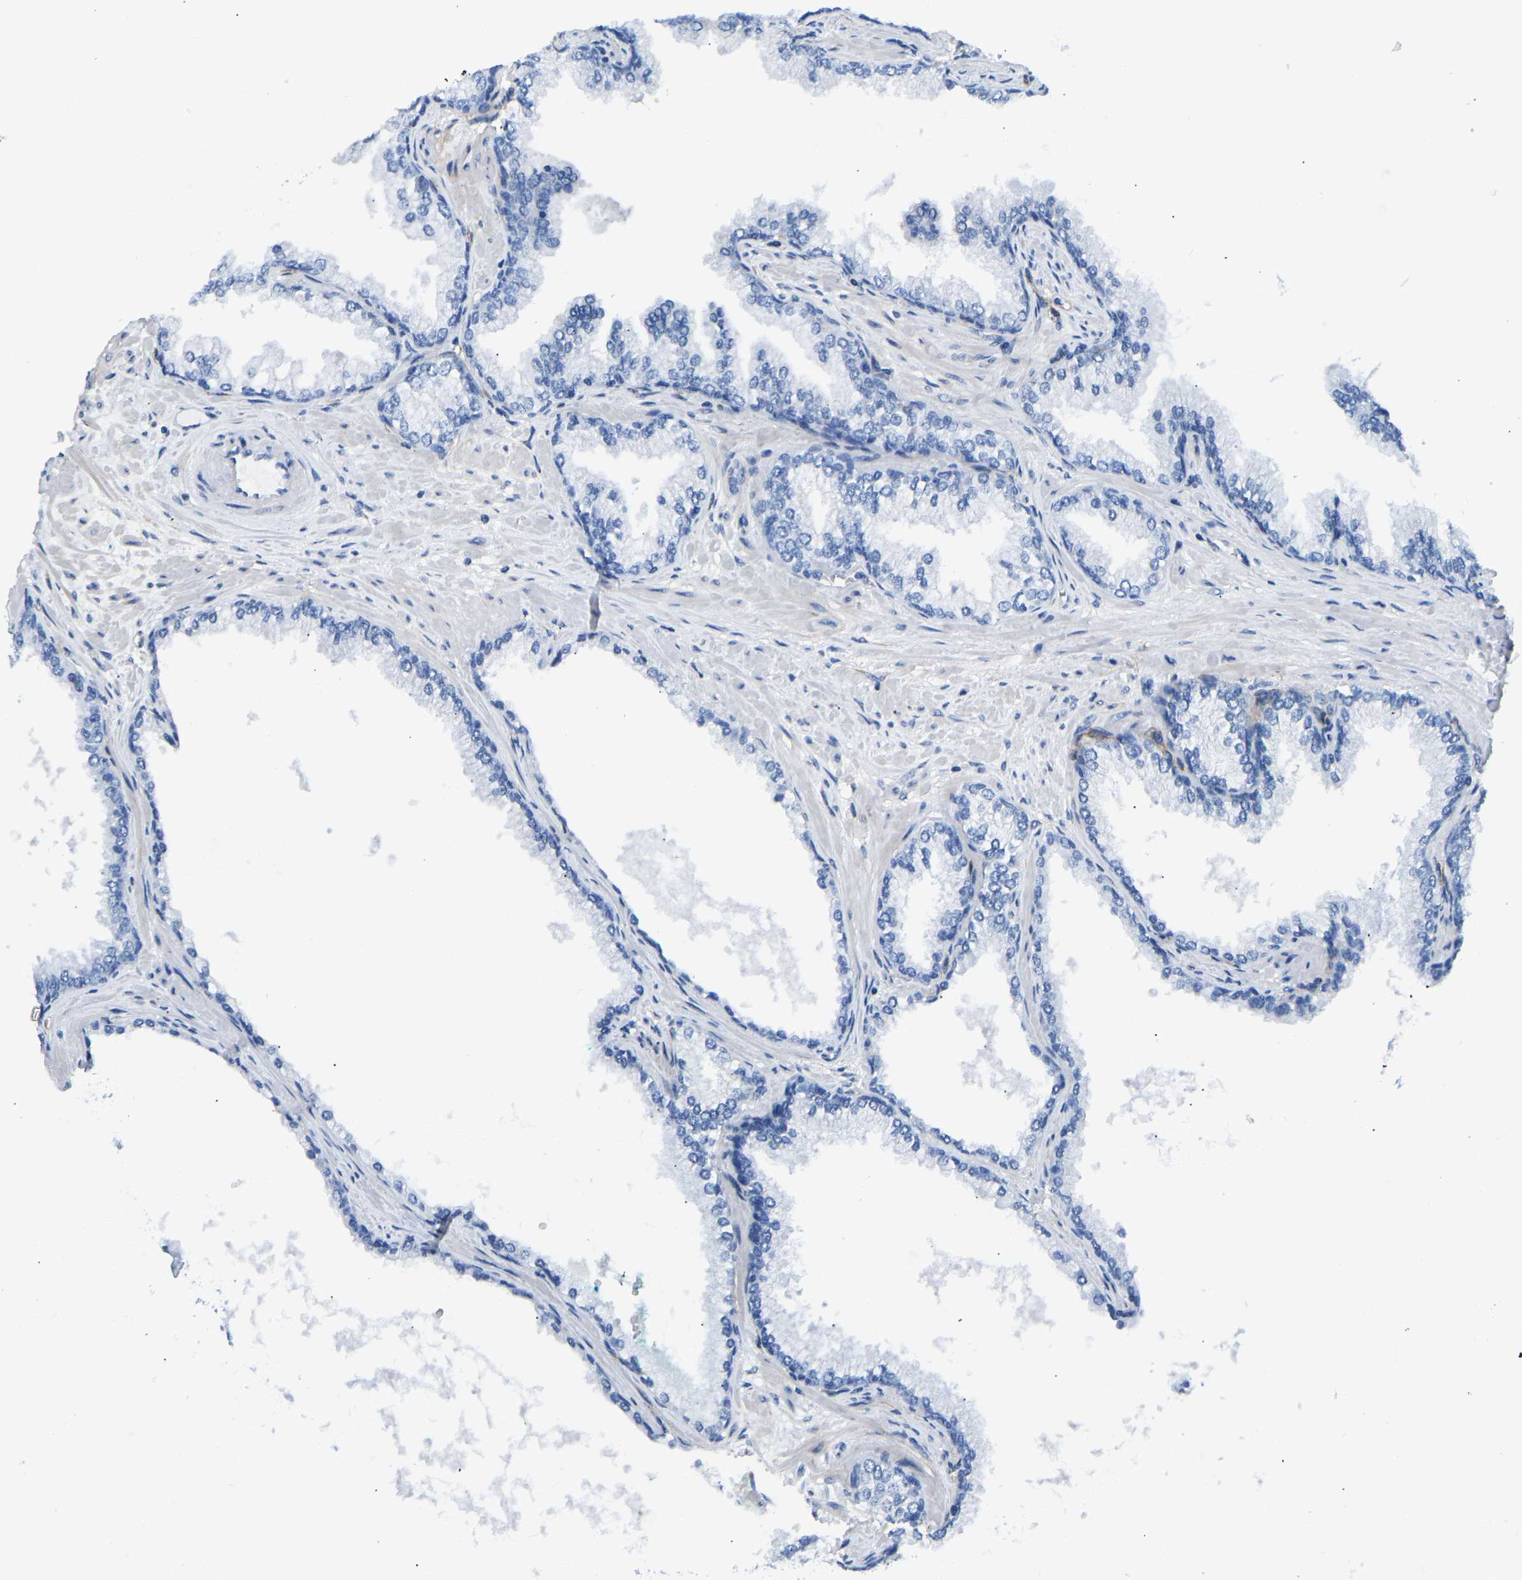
{"staining": {"intensity": "negative", "quantity": "none", "location": "none"}, "tissue": "prostate cancer", "cell_type": "Tumor cells", "image_type": "cancer", "snomed": [{"axis": "morphology", "description": "Adenocarcinoma, High grade"}, {"axis": "topography", "description": "Prostate"}], "caption": "High power microscopy photomicrograph of an IHC photomicrograph of prostate cancer, revealing no significant expression in tumor cells. The staining was performed using DAB (3,3'-diaminobenzidine) to visualize the protein expression in brown, while the nuclei were stained in blue with hematoxylin (Magnification: 20x).", "gene": "COL15A1", "patient": {"sex": "male", "age": 71}}